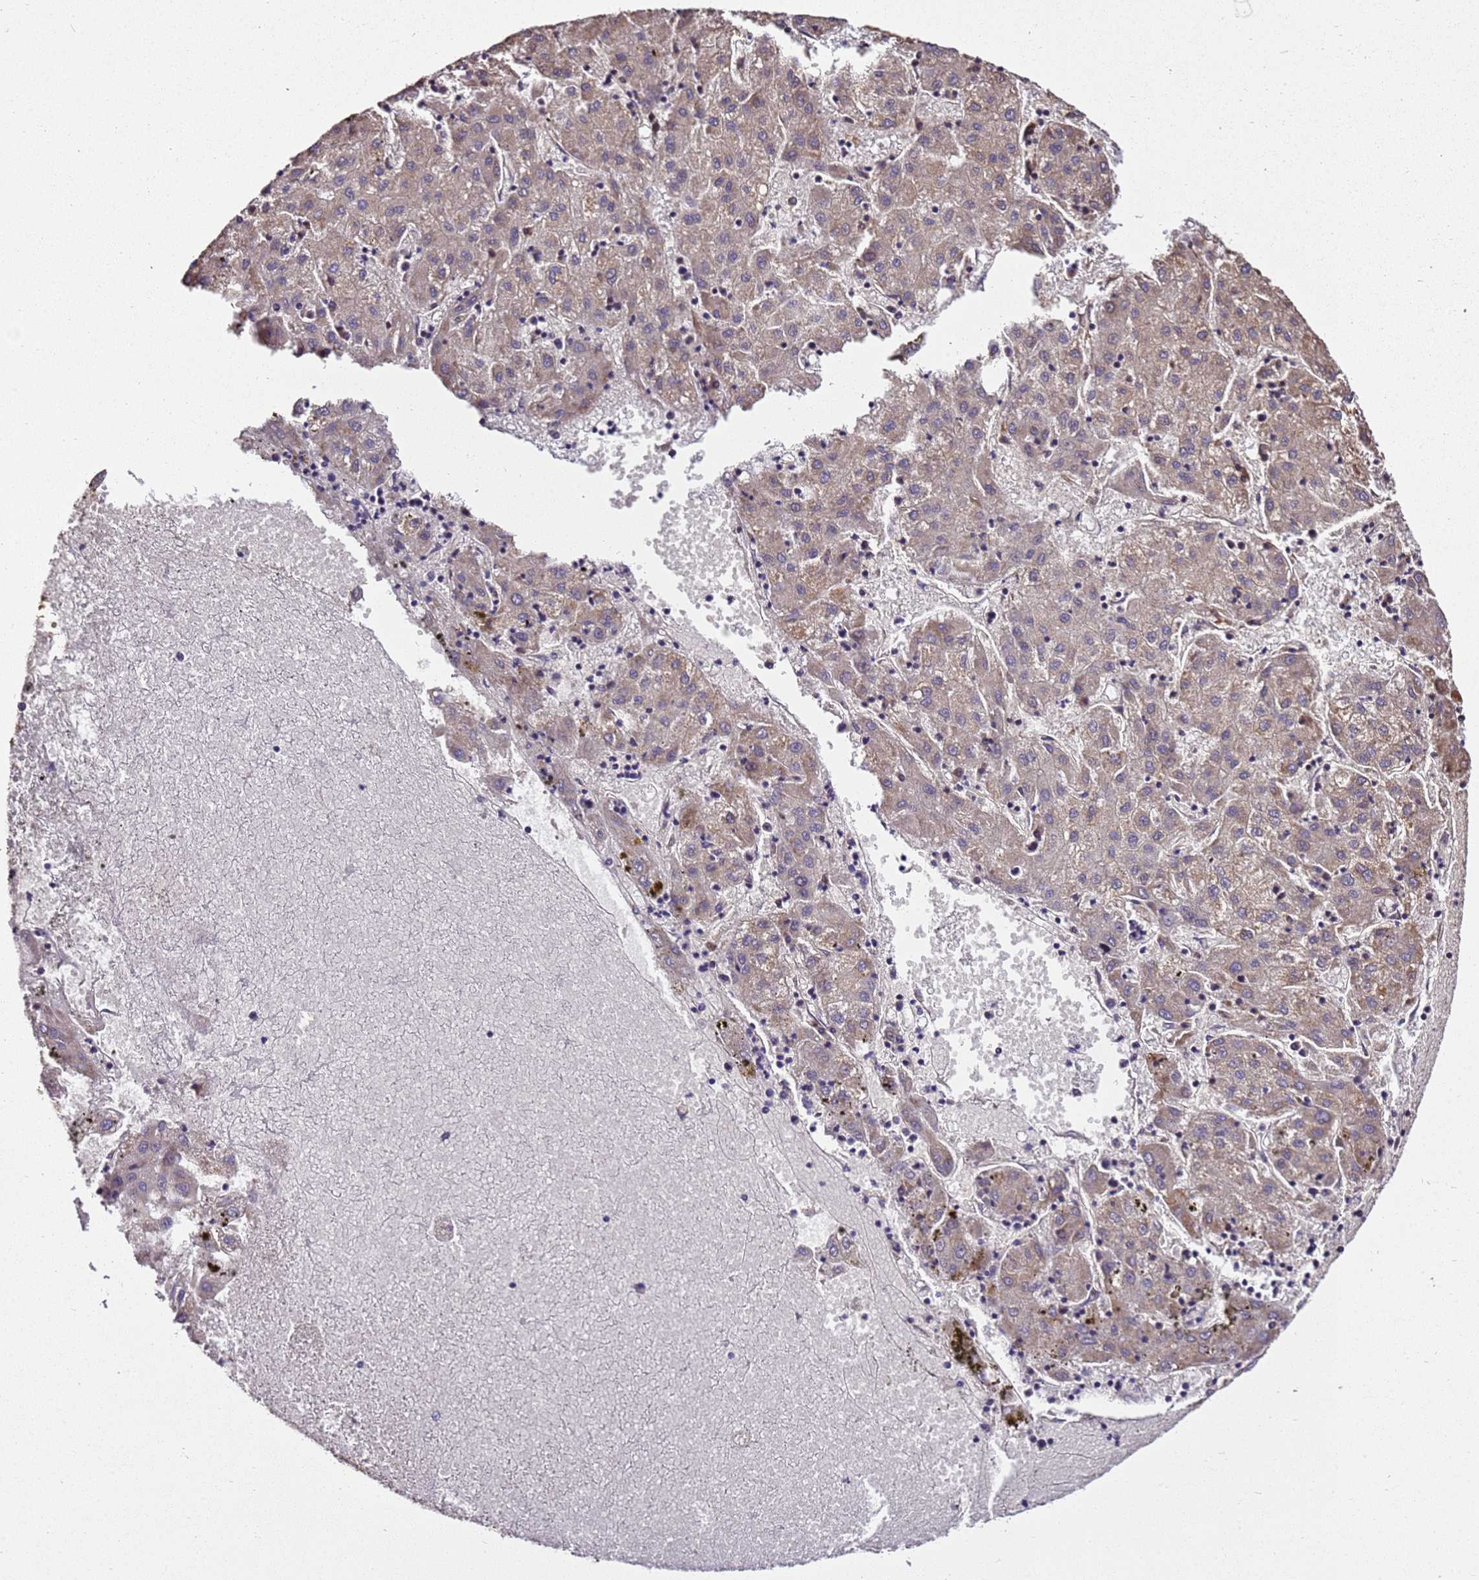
{"staining": {"intensity": "moderate", "quantity": ">75%", "location": "cytoplasmic/membranous"}, "tissue": "liver cancer", "cell_type": "Tumor cells", "image_type": "cancer", "snomed": [{"axis": "morphology", "description": "Carcinoma, Hepatocellular, NOS"}, {"axis": "topography", "description": "Liver"}], "caption": "Moderate cytoplasmic/membranous staining is identified in approximately >75% of tumor cells in liver cancer.", "gene": "LRRIQ1", "patient": {"sex": "male", "age": 72}}